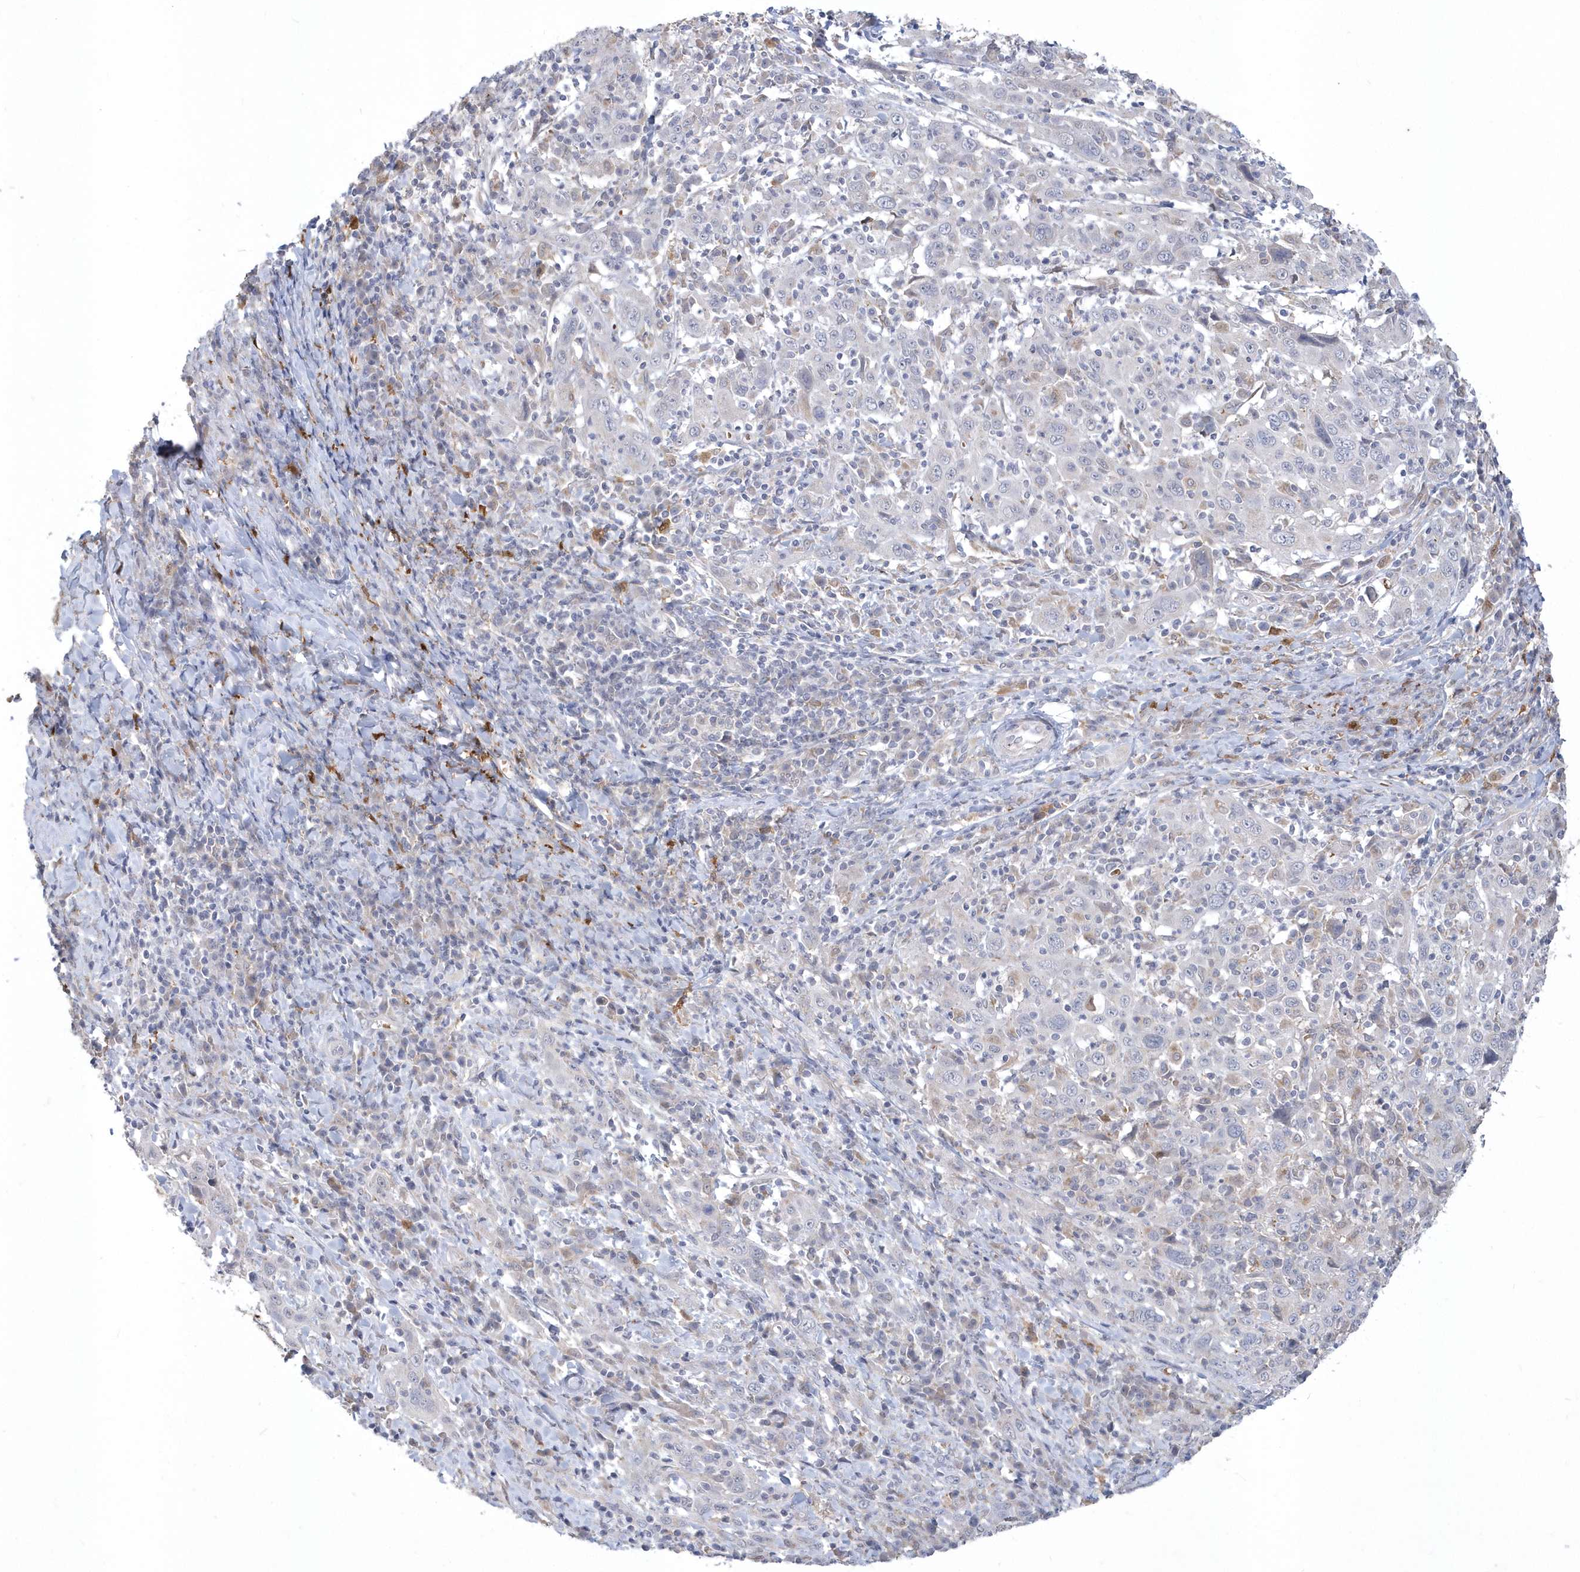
{"staining": {"intensity": "negative", "quantity": "none", "location": "none"}, "tissue": "cervical cancer", "cell_type": "Tumor cells", "image_type": "cancer", "snomed": [{"axis": "morphology", "description": "Squamous cell carcinoma, NOS"}, {"axis": "topography", "description": "Cervix"}], "caption": "This is an IHC image of human cervical squamous cell carcinoma. There is no staining in tumor cells.", "gene": "TSPEAR", "patient": {"sex": "female", "age": 46}}